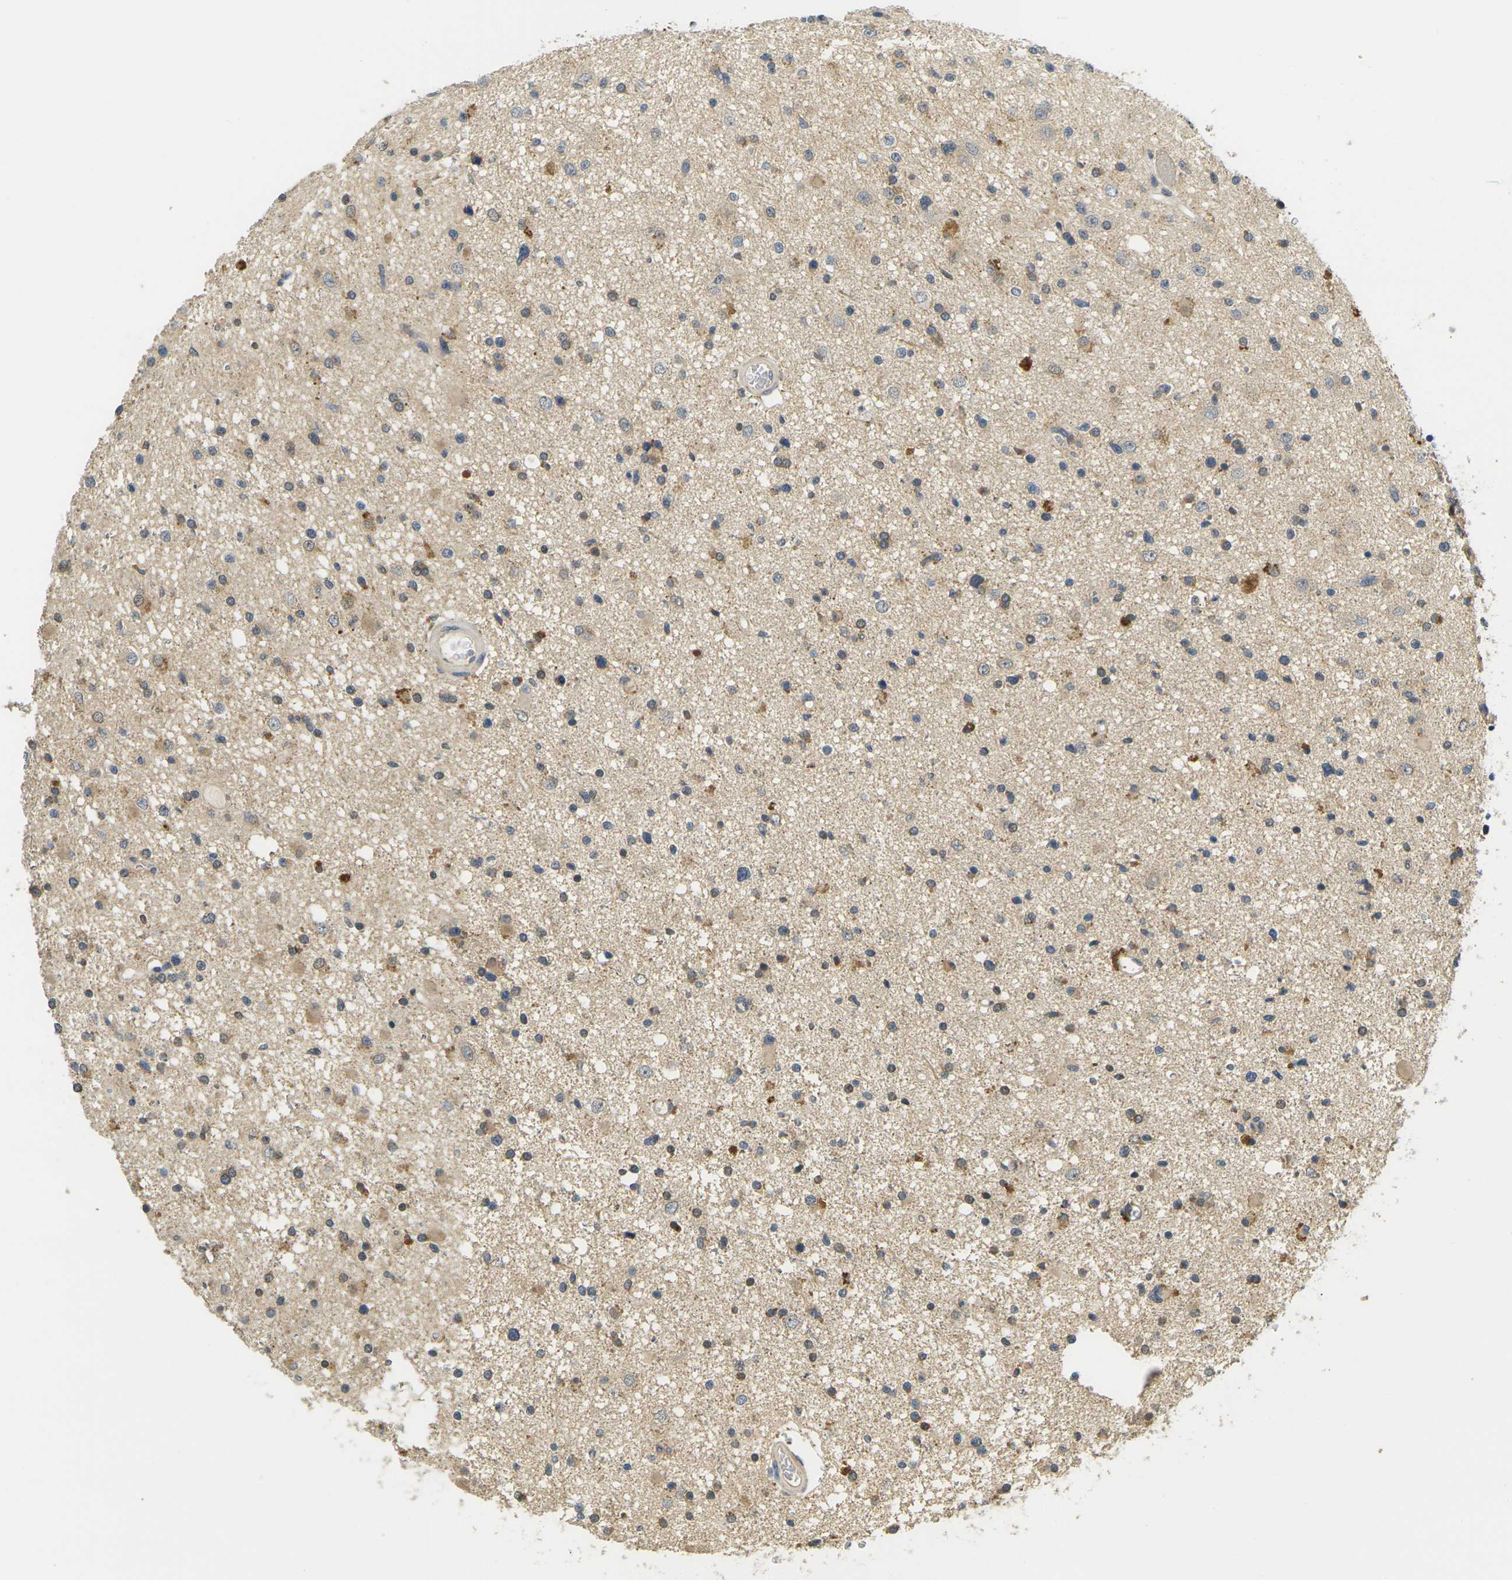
{"staining": {"intensity": "moderate", "quantity": "25%-75%", "location": "cytoplasmic/membranous"}, "tissue": "glioma", "cell_type": "Tumor cells", "image_type": "cancer", "snomed": [{"axis": "morphology", "description": "Glioma, malignant, High grade"}, {"axis": "topography", "description": "Brain"}], "caption": "DAB (3,3'-diaminobenzidine) immunohistochemical staining of high-grade glioma (malignant) shows moderate cytoplasmic/membranous protein expression in about 25%-75% of tumor cells. The protein is stained brown, and the nuclei are stained in blue (DAB IHC with brightfield microscopy, high magnification).", "gene": "KLHL8", "patient": {"sex": "male", "age": 33}}